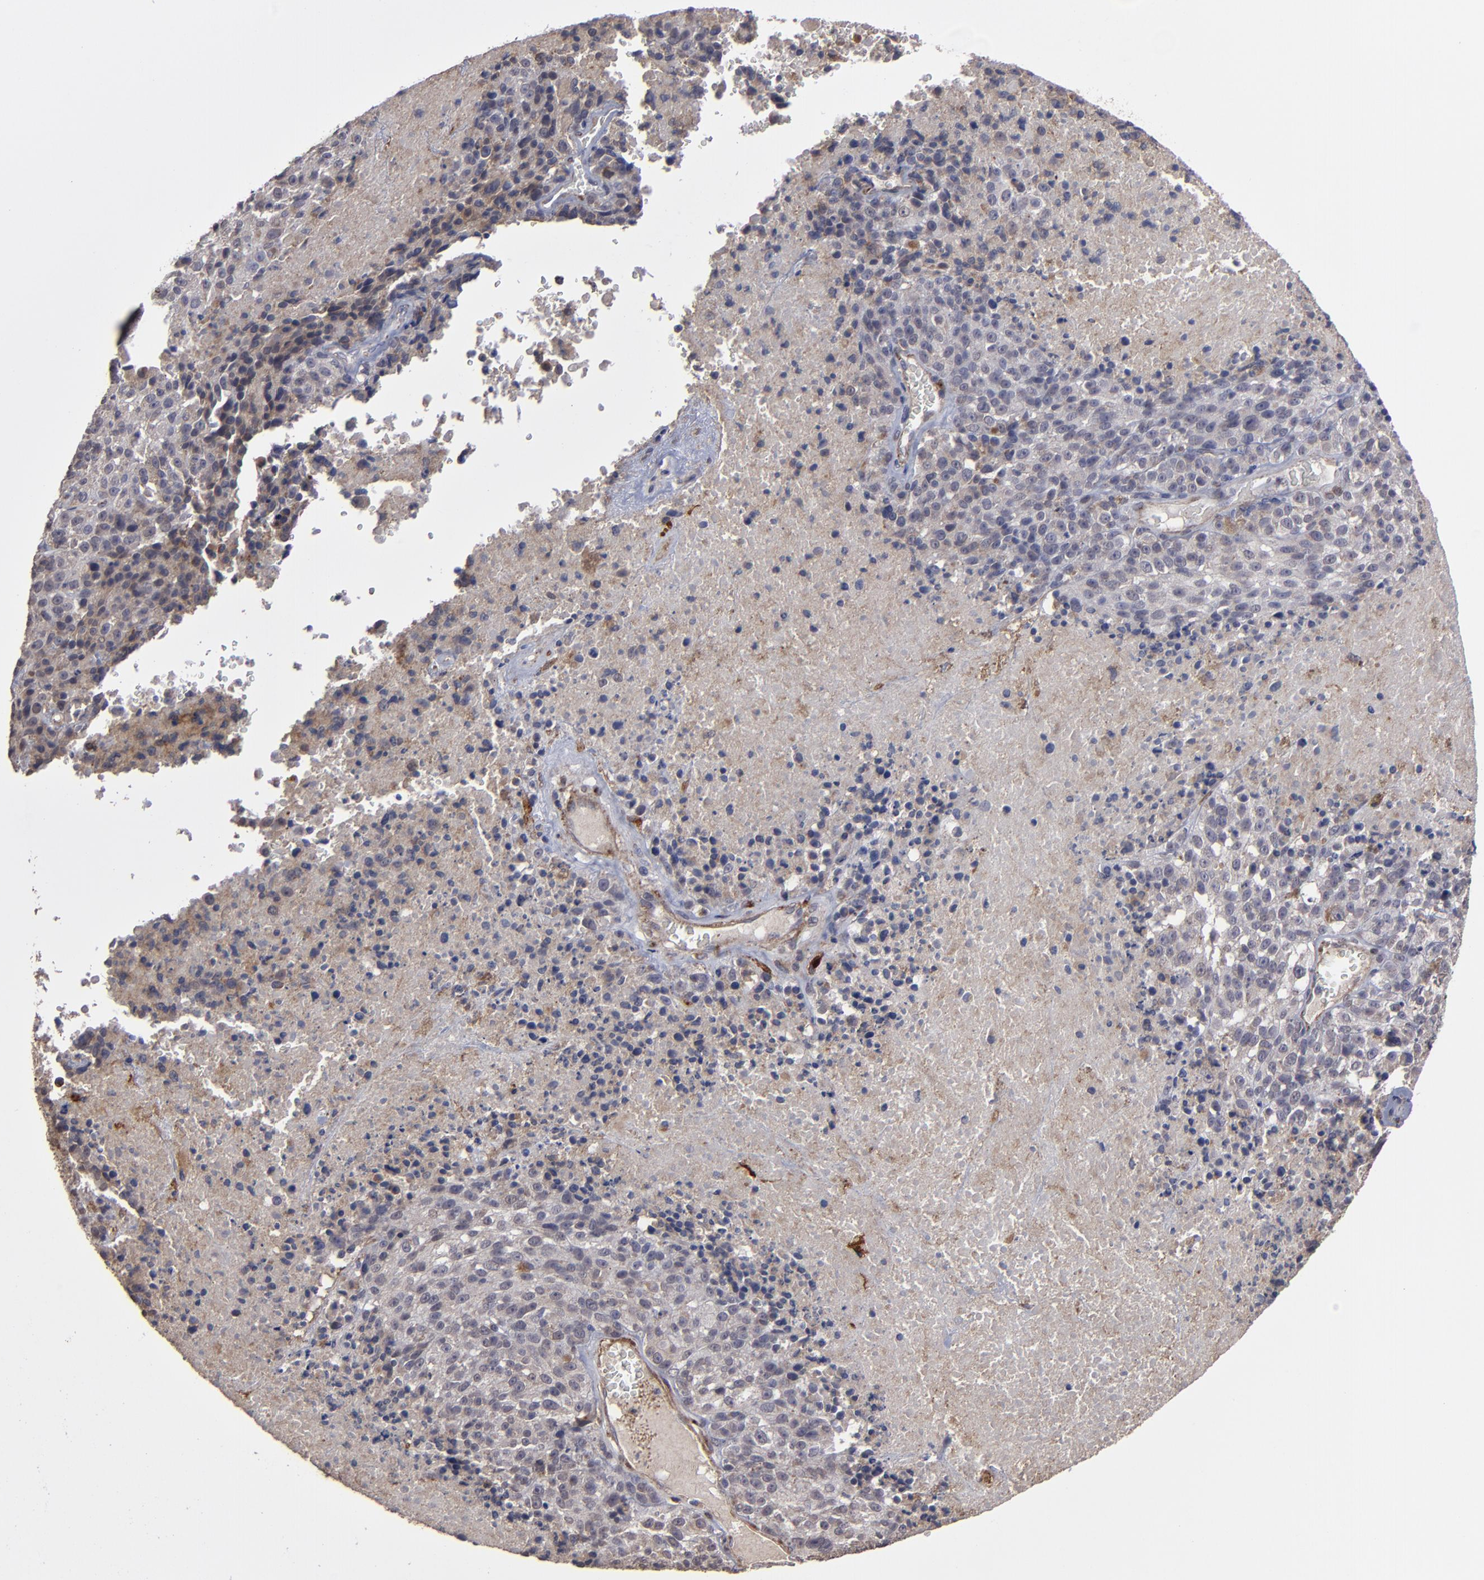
{"staining": {"intensity": "weak", "quantity": "25%-75%", "location": "cytoplasmic/membranous"}, "tissue": "melanoma", "cell_type": "Tumor cells", "image_type": "cancer", "snomed": [{"axis": "morphology", "description": "Malignant melanoma, Metastatic site"}, {"axis": "topography", "description": "Cerebral cortex"}], "caption": "The photomicrograph demonstrates immunohistochemical staining of malignant melanoma (metastatic site). There is weak cytoplasmic/membranous expression is seen in approximately 25%-75% of tumor cells. (DAB (3,3'-diaminobenzidine) IHC, brown staining for protein, blue staining for nuclei).", "gene": "ITGB5", "patient": {"sex": "female", "age": 52}}